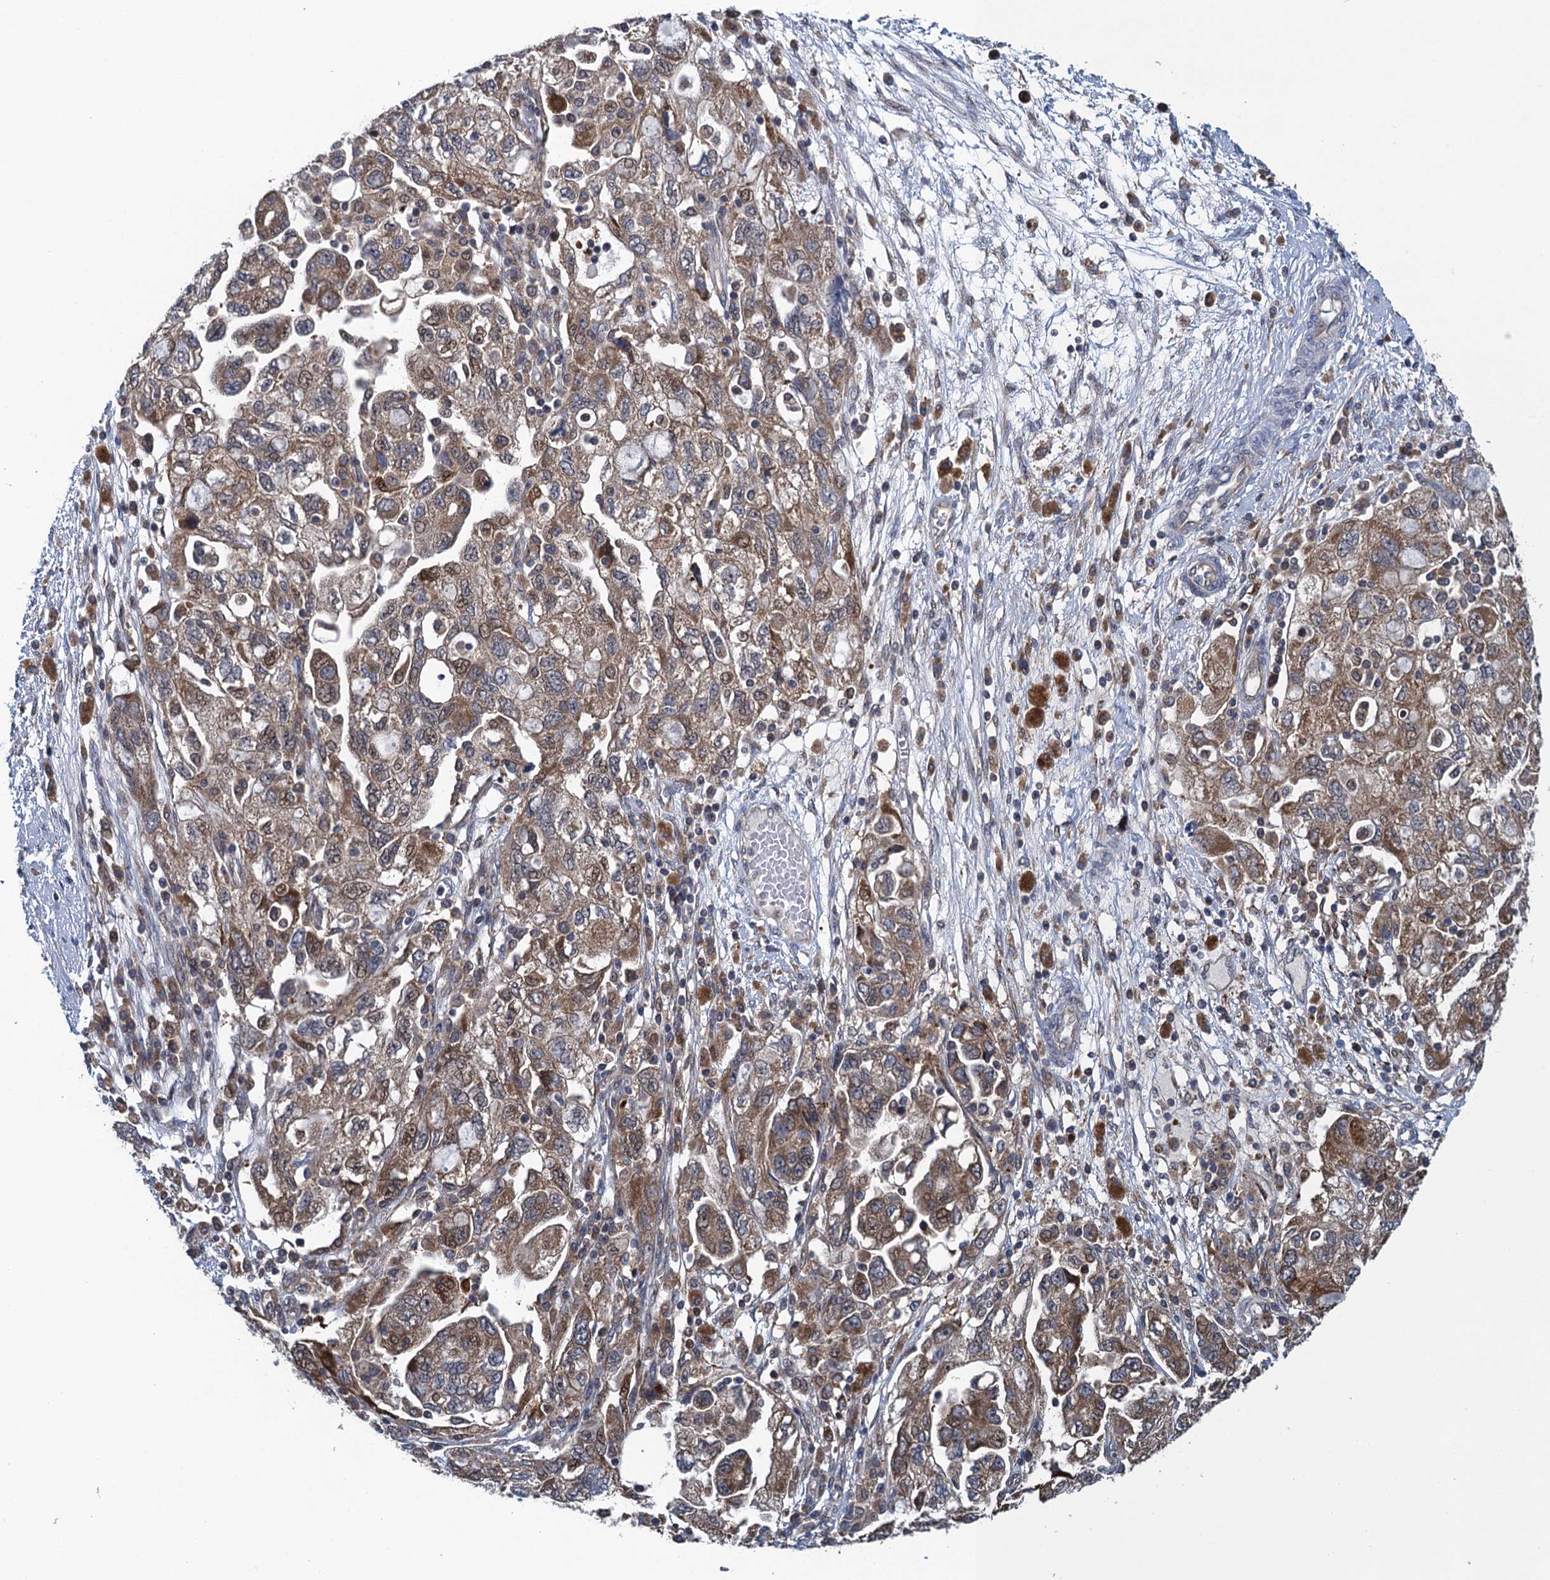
{"staining": {"intensity": "moderate", "quantity": ">75%", "location": "cytoplasmic/membranous,nuclear"}, "tissue": "ovarian cancer", "cell_type": "Tumor cells", "image_type": "cancer", "snomed": [{"axis": "morphology", "description": "Carcinoma, NOS"}, {"axis": "morphology", "description": "Cystadenocarcinoma, serous, NOS"}, {"axis": "topography", "description": "Ovary"}], "caption": "Immunohistochemistry of ovarian serous cystadenocarcinoma exhibits medium levels of moderate cytoplasmic/membranous and nuclear staining in about >75% of tumor cells.", "gene": "CNTN5", "patient": {"sex": "female", "age": 69}}